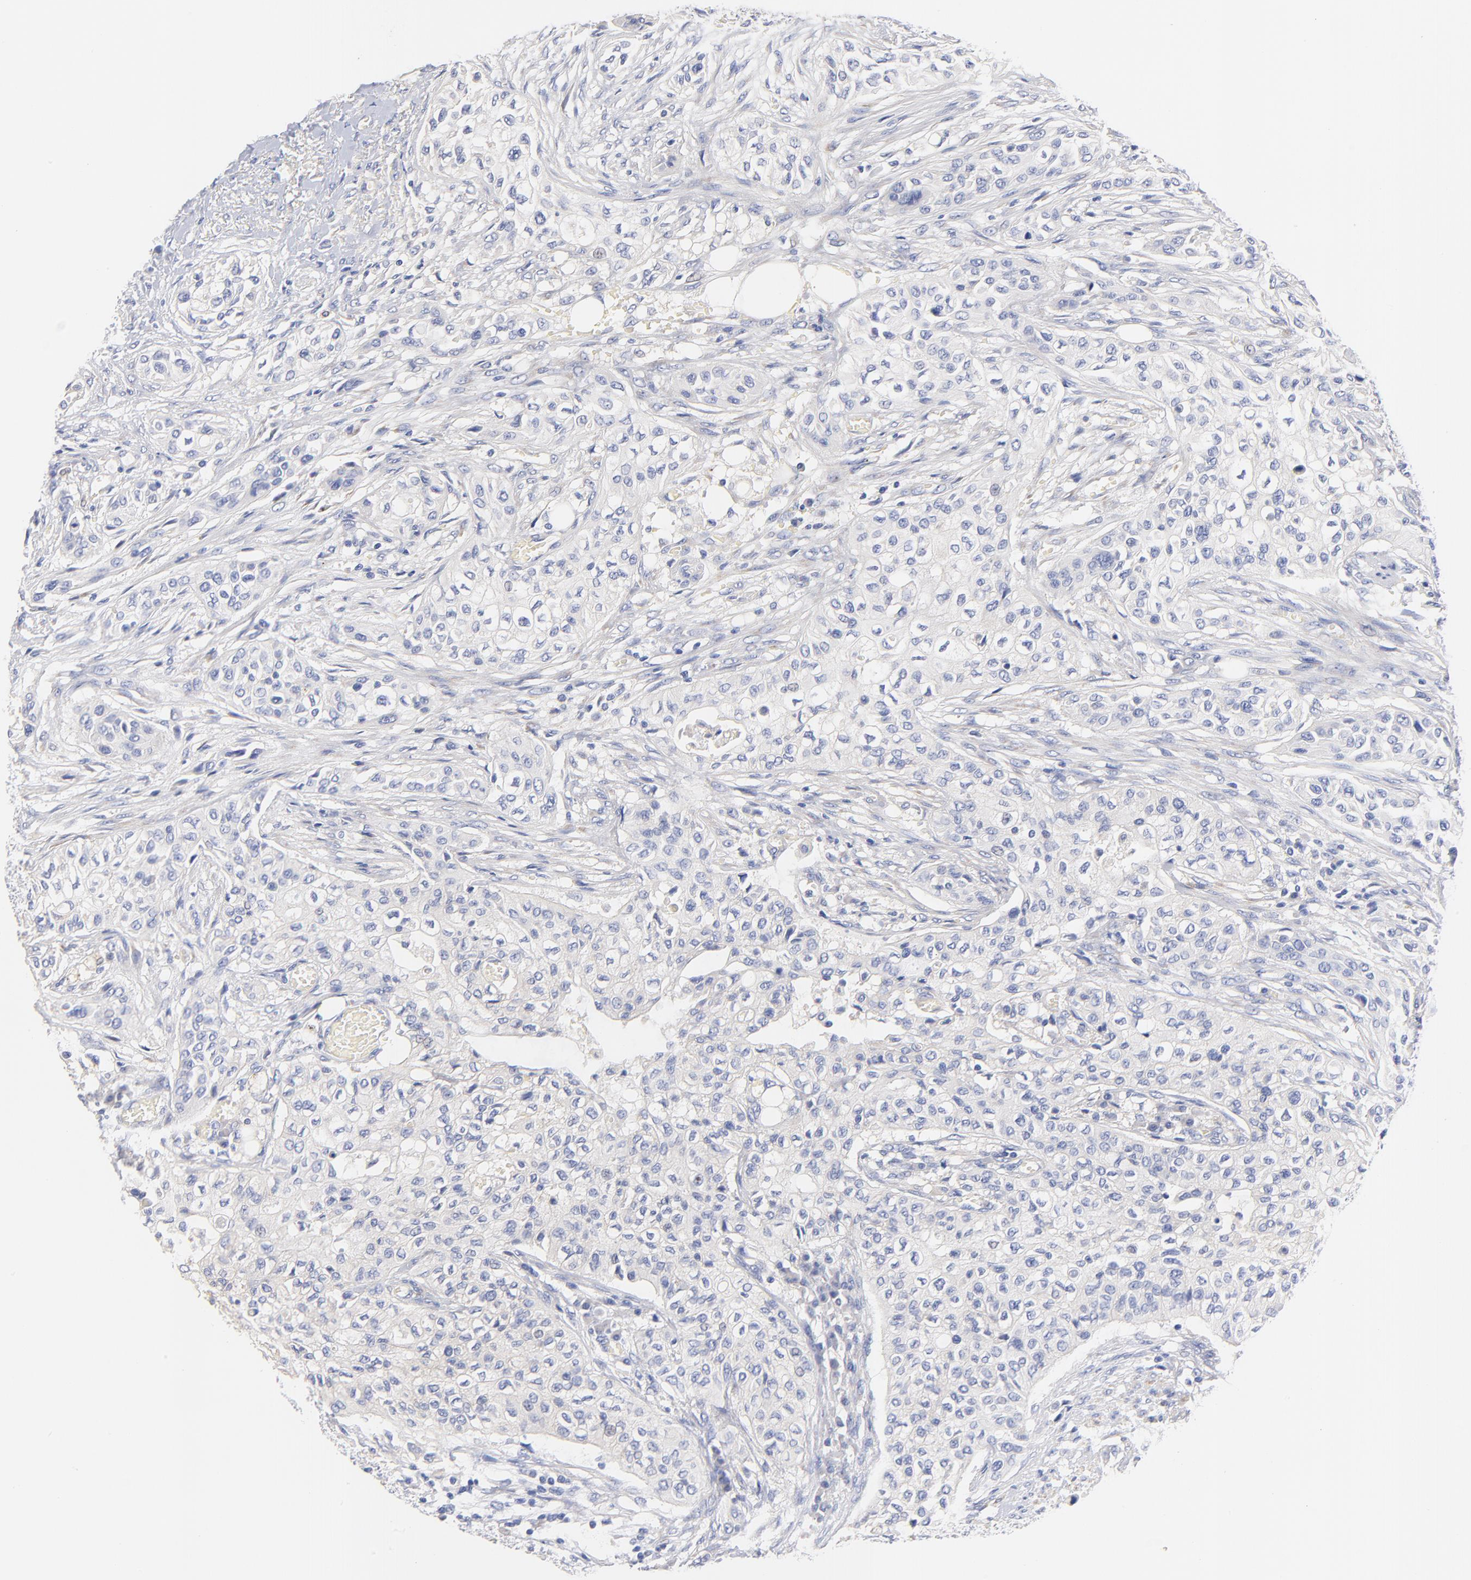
{"staining": {"intensity": "negative", "quantity": "none", "location": "none"}, "tissue": "urothelial cancer", "cell_type": "Tumor cells", "image_type": "cancer", "snomed": [{"axis": "morphology", "description": "Urothelial carcinoma, High grade"}, {"axis": "topography", "description": "Urinary bladder"}], "caption": "The image shows no significant staining in tumor cells of urothelial cancer.", "gene": "HS3ST1", "patient": {"sex": "male", "age": 74}}